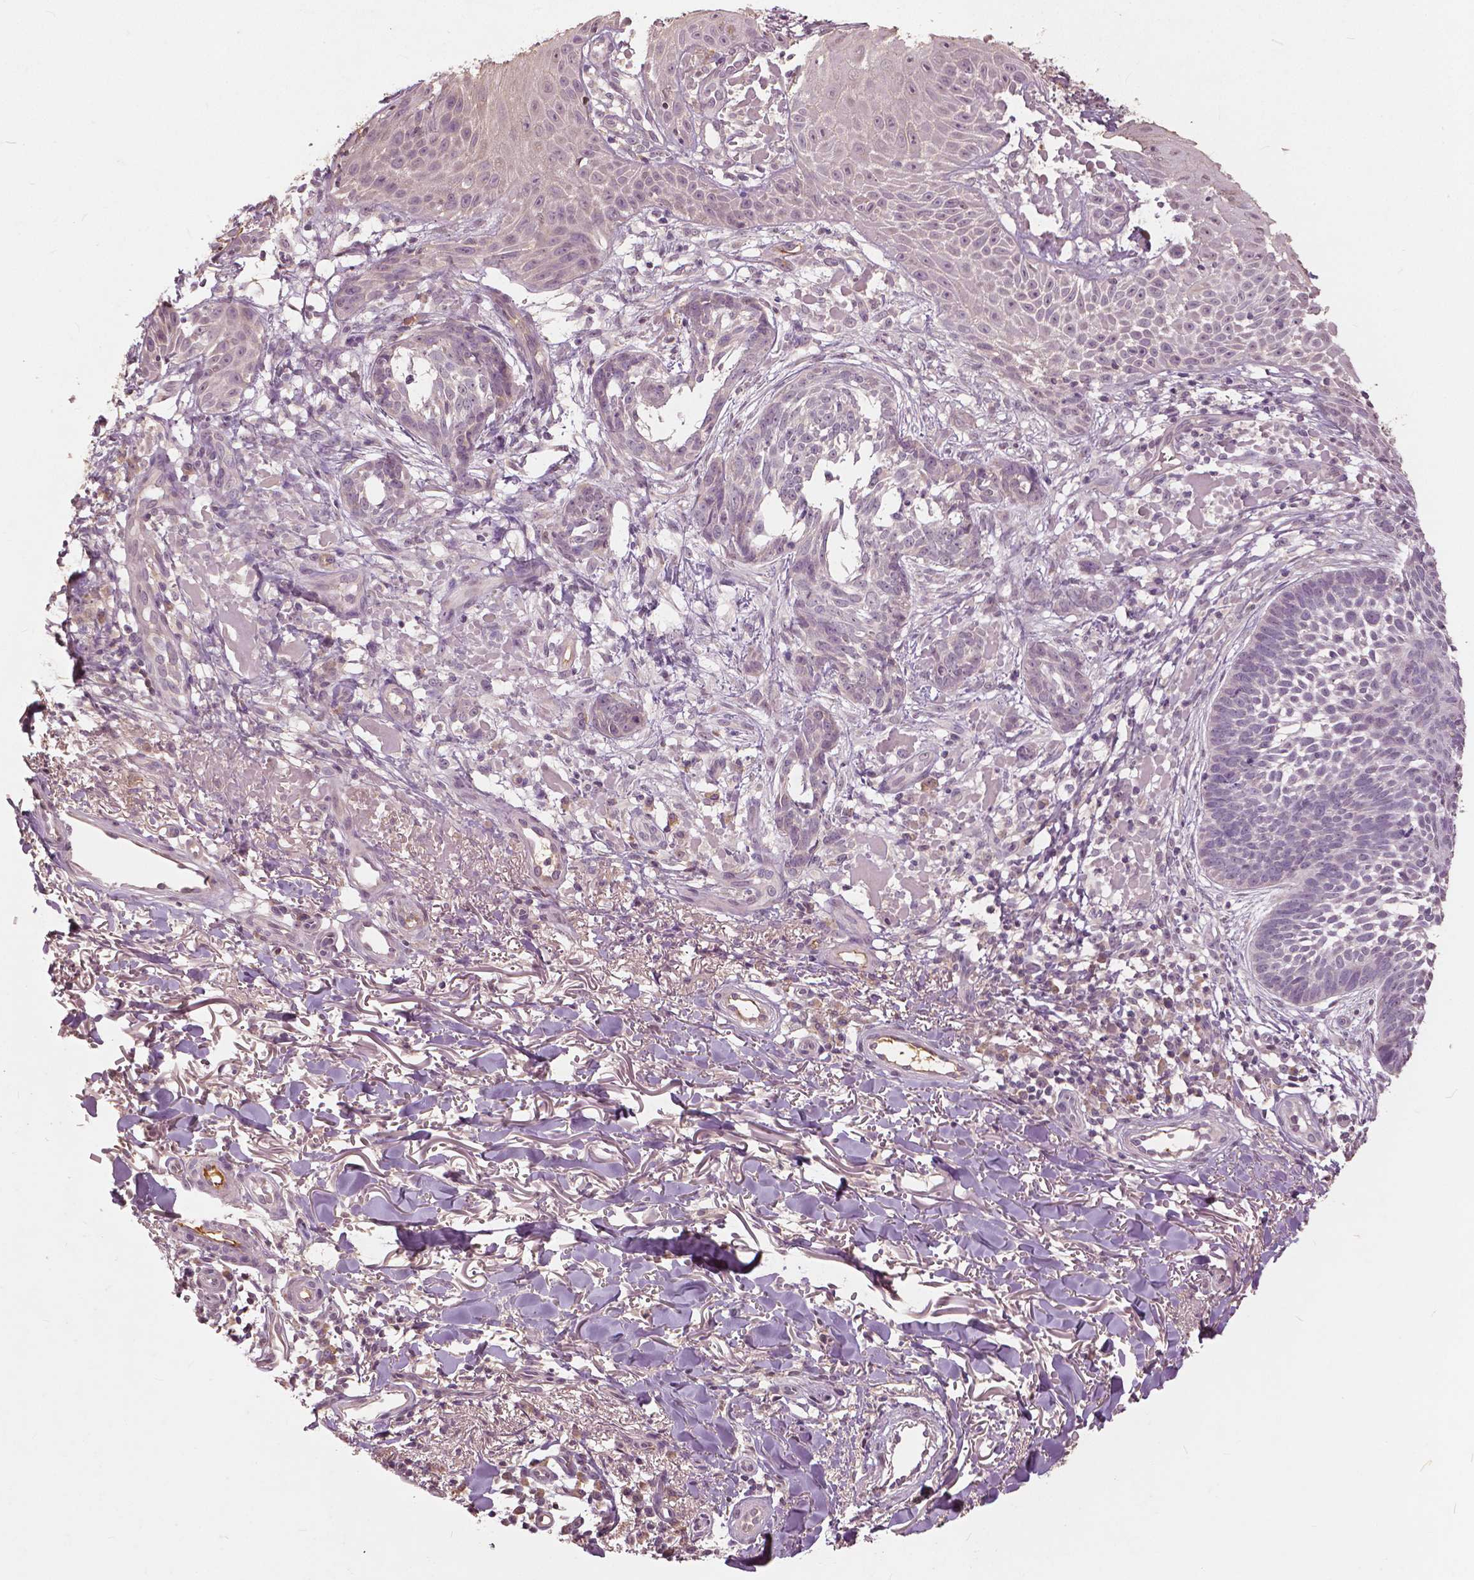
{"staining": {"intensity": "negative", "quantity": "none", "location": "none"}, "tissue": "skin cancer", "cell_type": "Tumor cells", "image_type": "cancer", "snomed": [{"axis": "morphology", "description": "Basal cell carcinoma"}, {"axis": "topography", "description": "Skin"}], "caption": "The histopathology image exhibits no significant positivity in tumor cells of skin cancer (basal cell carcinoma).", "gene": "ANGPTL4", "patient": {"sex": "male", "age": 88}}